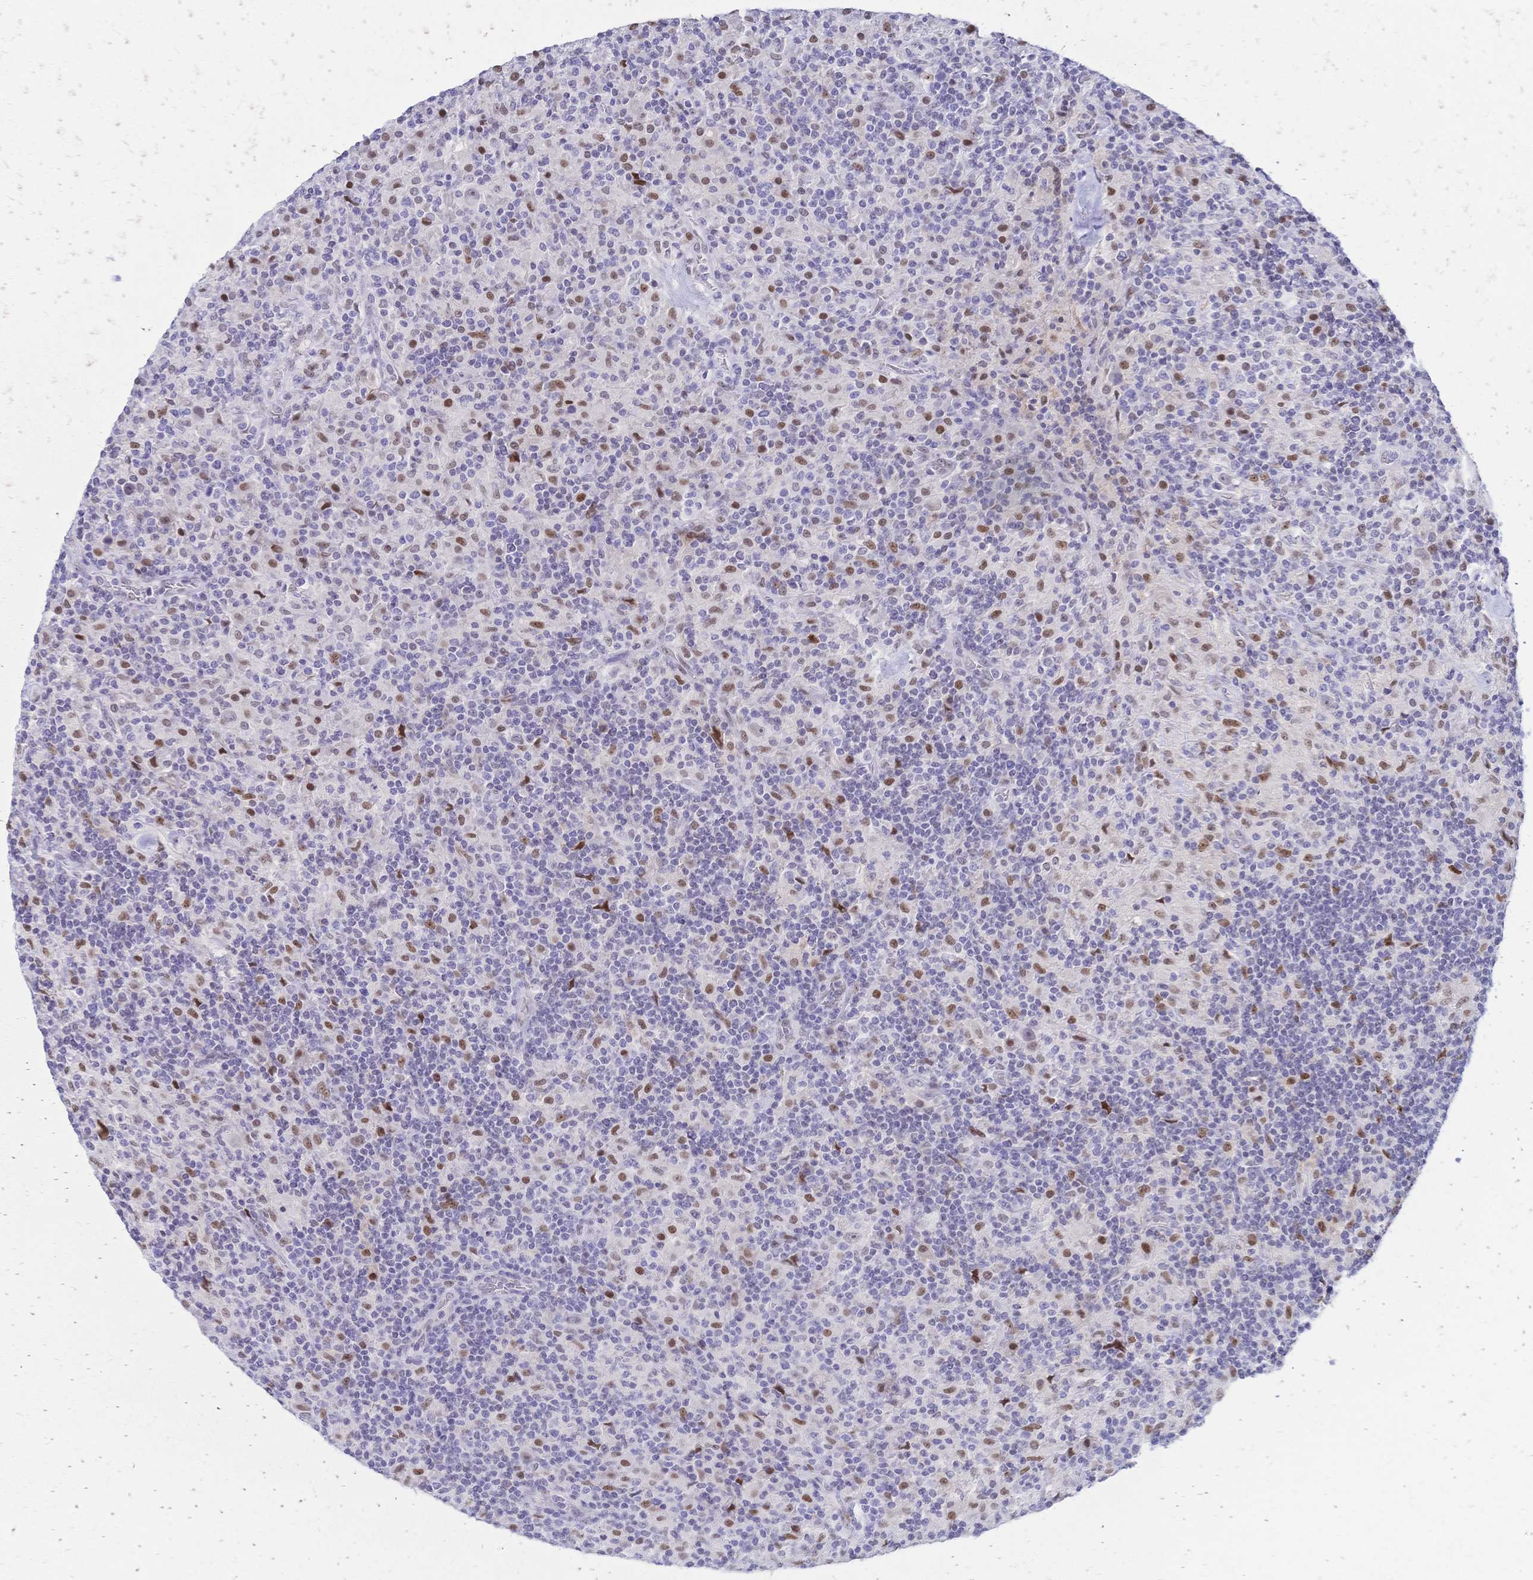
{"staining": {"intensity": "moderate", "quantity": "<25%", "location": "nuclear"}, "tissue": "lymphoma", "cell_type": "Tumor cells", "image_type": "cancer", "snomed": [{"axis": "morphology", "description": "Hodgkin's disease, NOS"}, {"axis": "topography", "description": "Lymph node"}], "caption": "DAB immunohistochemical staining of human Hodgkin's disease demonstrates moderate nuclear protein positivity in approximately <25% of tumor cells.", "gene": "NFIC", "patient": {"sex": "male", "age": 70}}